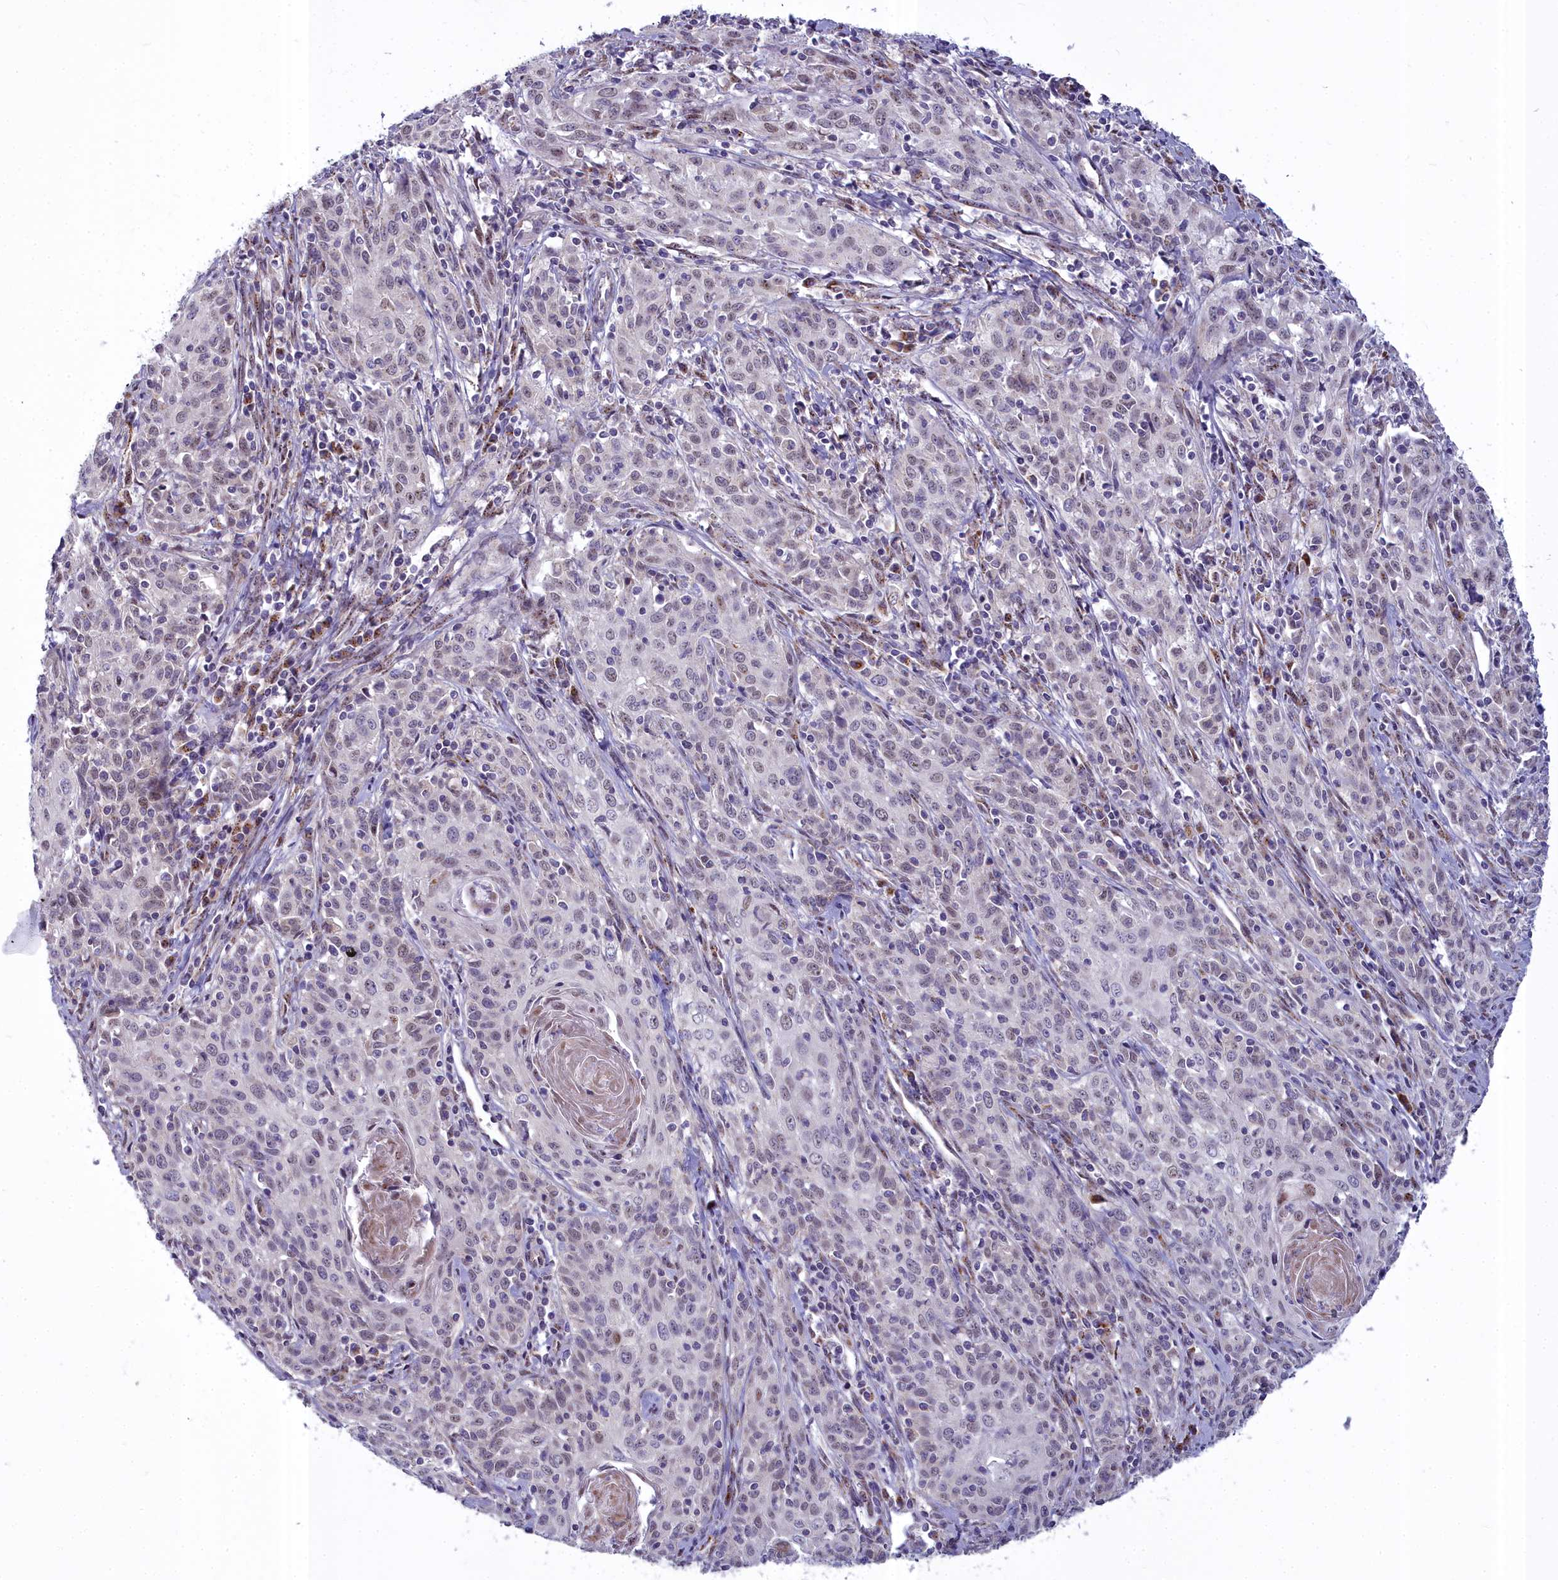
{"staining": {"intensity": "weak", "quantity": "<25%", "location": "nuclear"}, "tissue": "cervical cancer", "cell_type": "Tumor cells", "image_type": "cancer", "snomed": [{"axis": "morphology", "description": "Squamous cell carcinoma, NOS"}, {"axis": "topography", "description": "Cervix"}], "caption": "Immunohistochemical staining of human cervical cancer displays no significant expression in tumor cells. (DAB (3,3'-diaminobenzidine) immunohistochemistry, high magnification).", "gene": "WDPCP", "patient": {"sex": "female", "age": 57}}